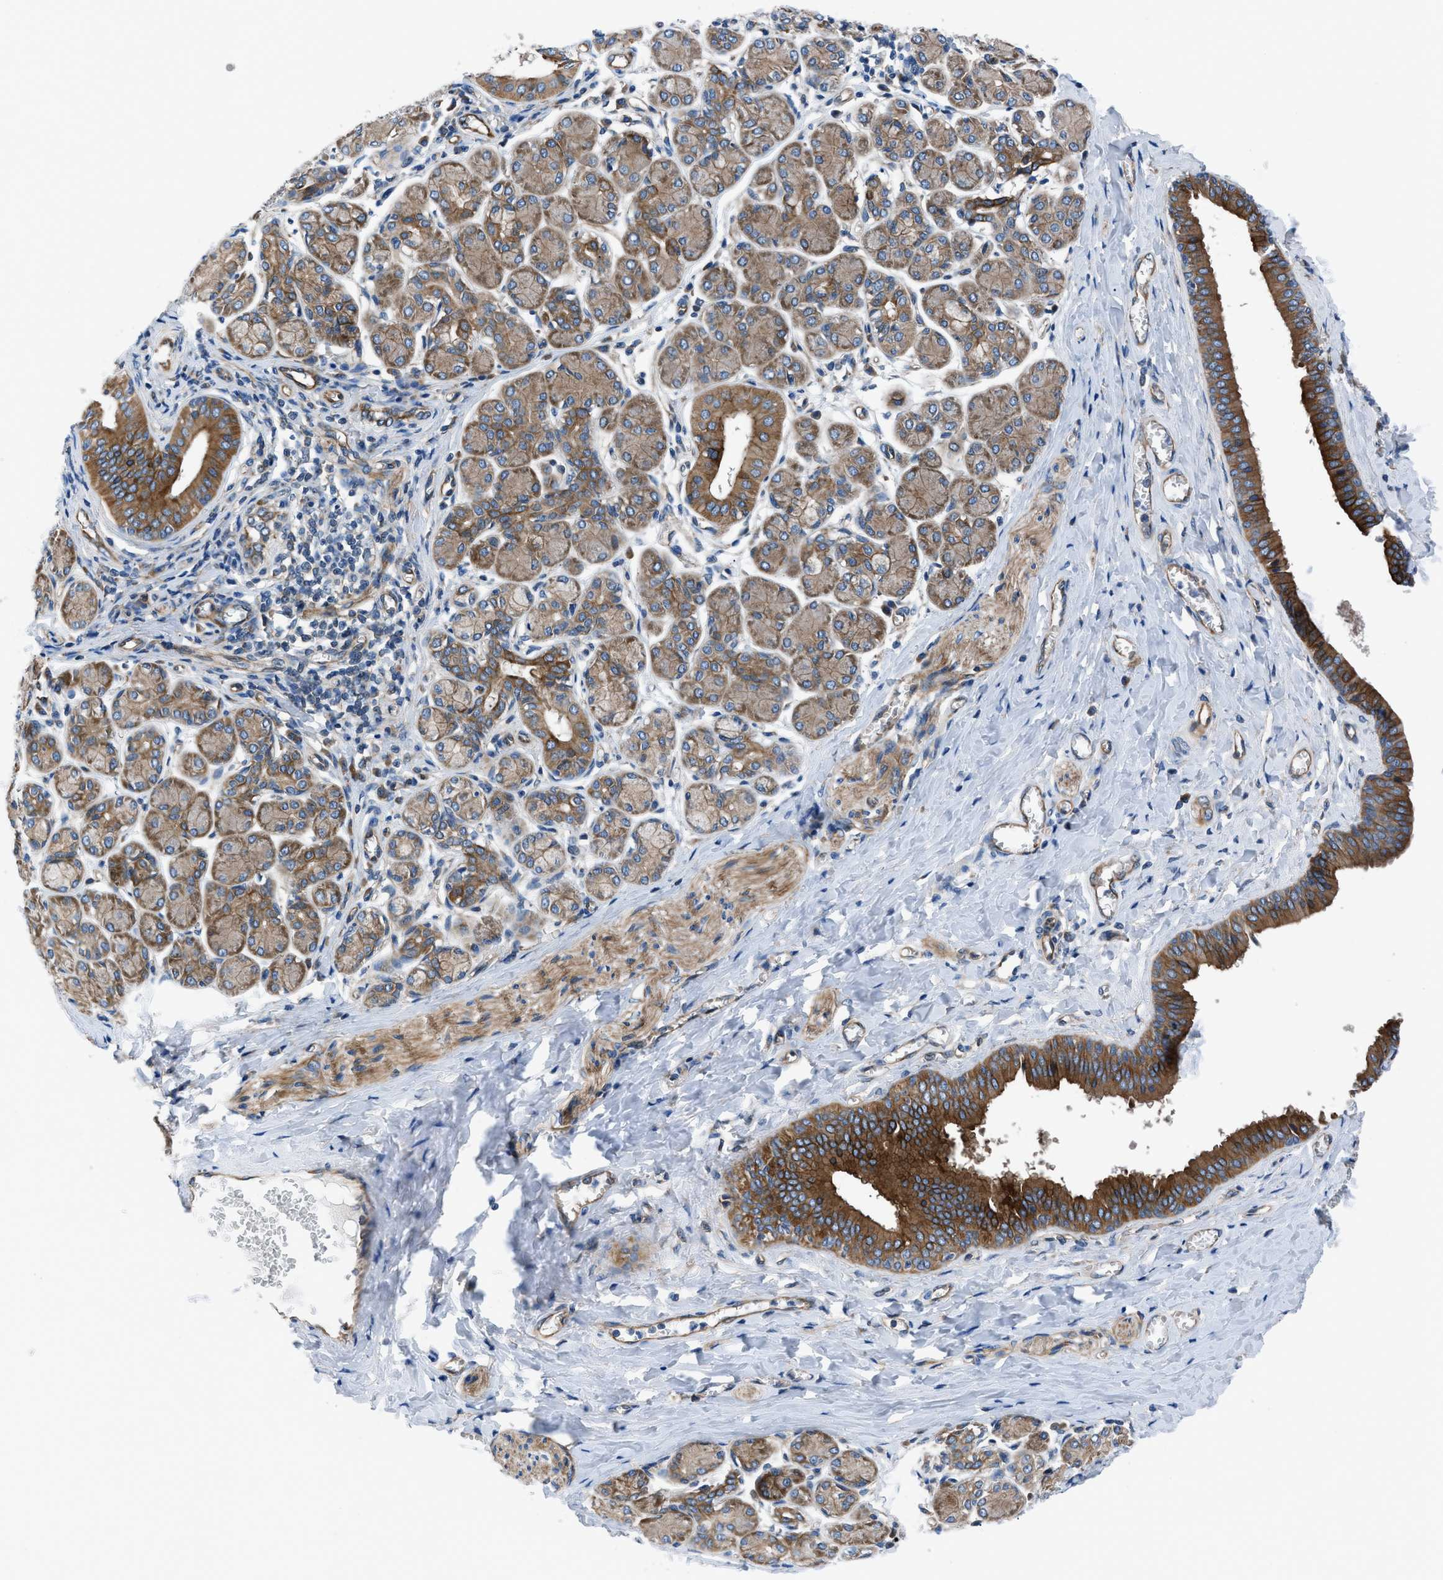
{"staining": {"intensity": "moderate", "quantity": "25%-75%", "location": "cytoplasmic/membranous"}, "tissue": "salivary gland", "cell_type": "Glandular cells", "image_type": "normal", "snomed": [{"axis": "morphology", "description": "Normal tissue, NOS"}, {"axis": "morphology", "description": "Inflammation, NOS"}, {"axis": "topography", "description": "Lymph node"}, {"axis": "topography", "description": "Salivary gland"}], "caption": "Normal salivary gland exhibits moderate cytoplasmic/membranous staining in approximately 25%-75% of glandular cells.", "gene": "TRIP4", "patient": {"sex": "male", "age": 3}}